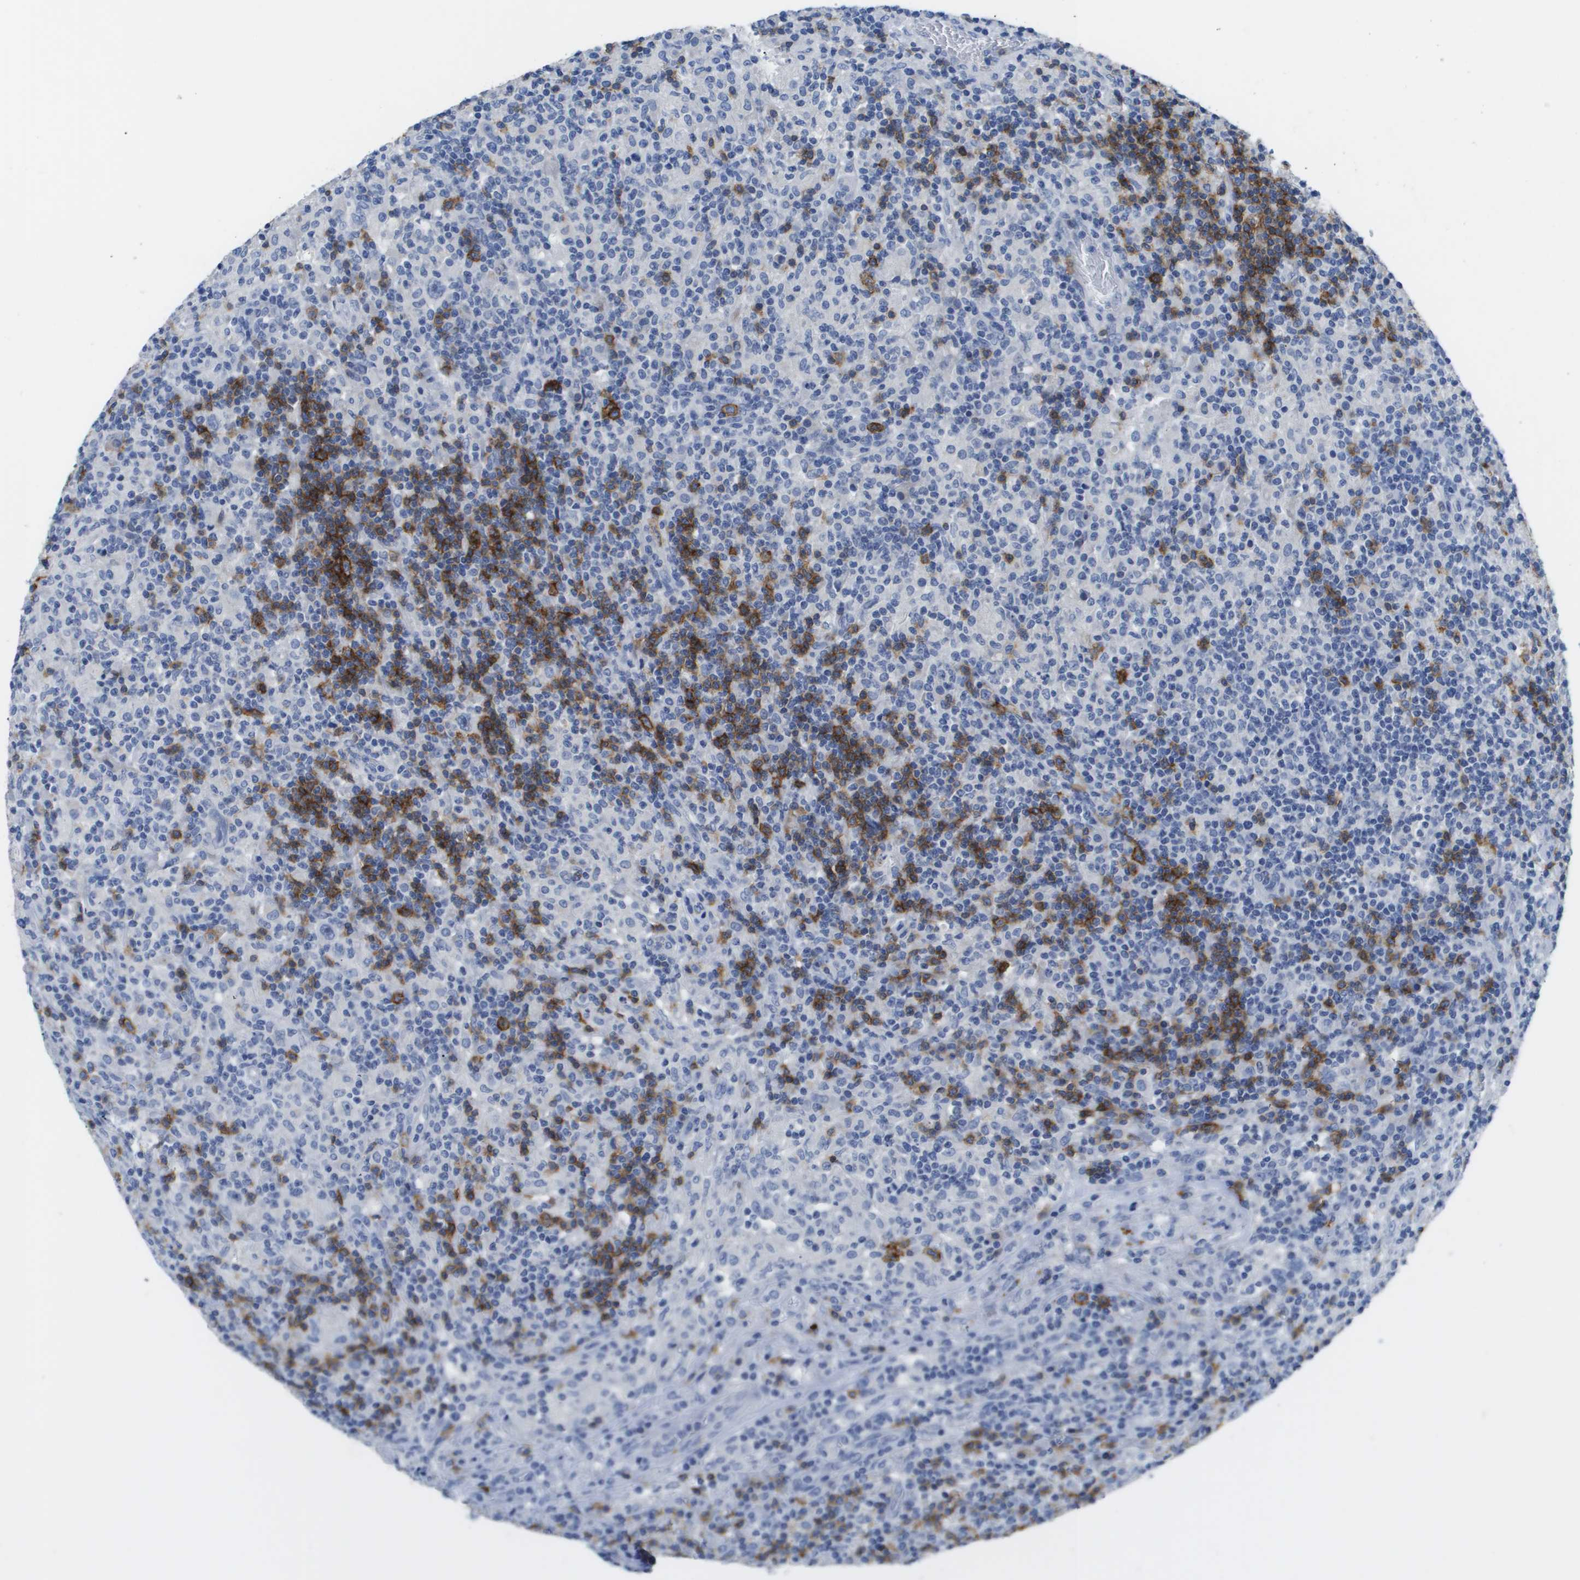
{"staining": {"intensity": "negative", "quantity": "none", "location": "none"}, "tissue": "lymphoma", "cell_type": "Tumor cells", "image_type": "cancer", "snomed": [{"axis": "morphology", "description": "Hodgkin's disease, NOS"}, {"axis": "topography", "description": "Lymph node"}], "caption": "Immunohistochemistry photomicrograph of lymphoma stained for a protein (brown), which exhibits no staining in tumor cells.", "gene": "MS4A1", "patient": {"sex": "male", "age": 70}}